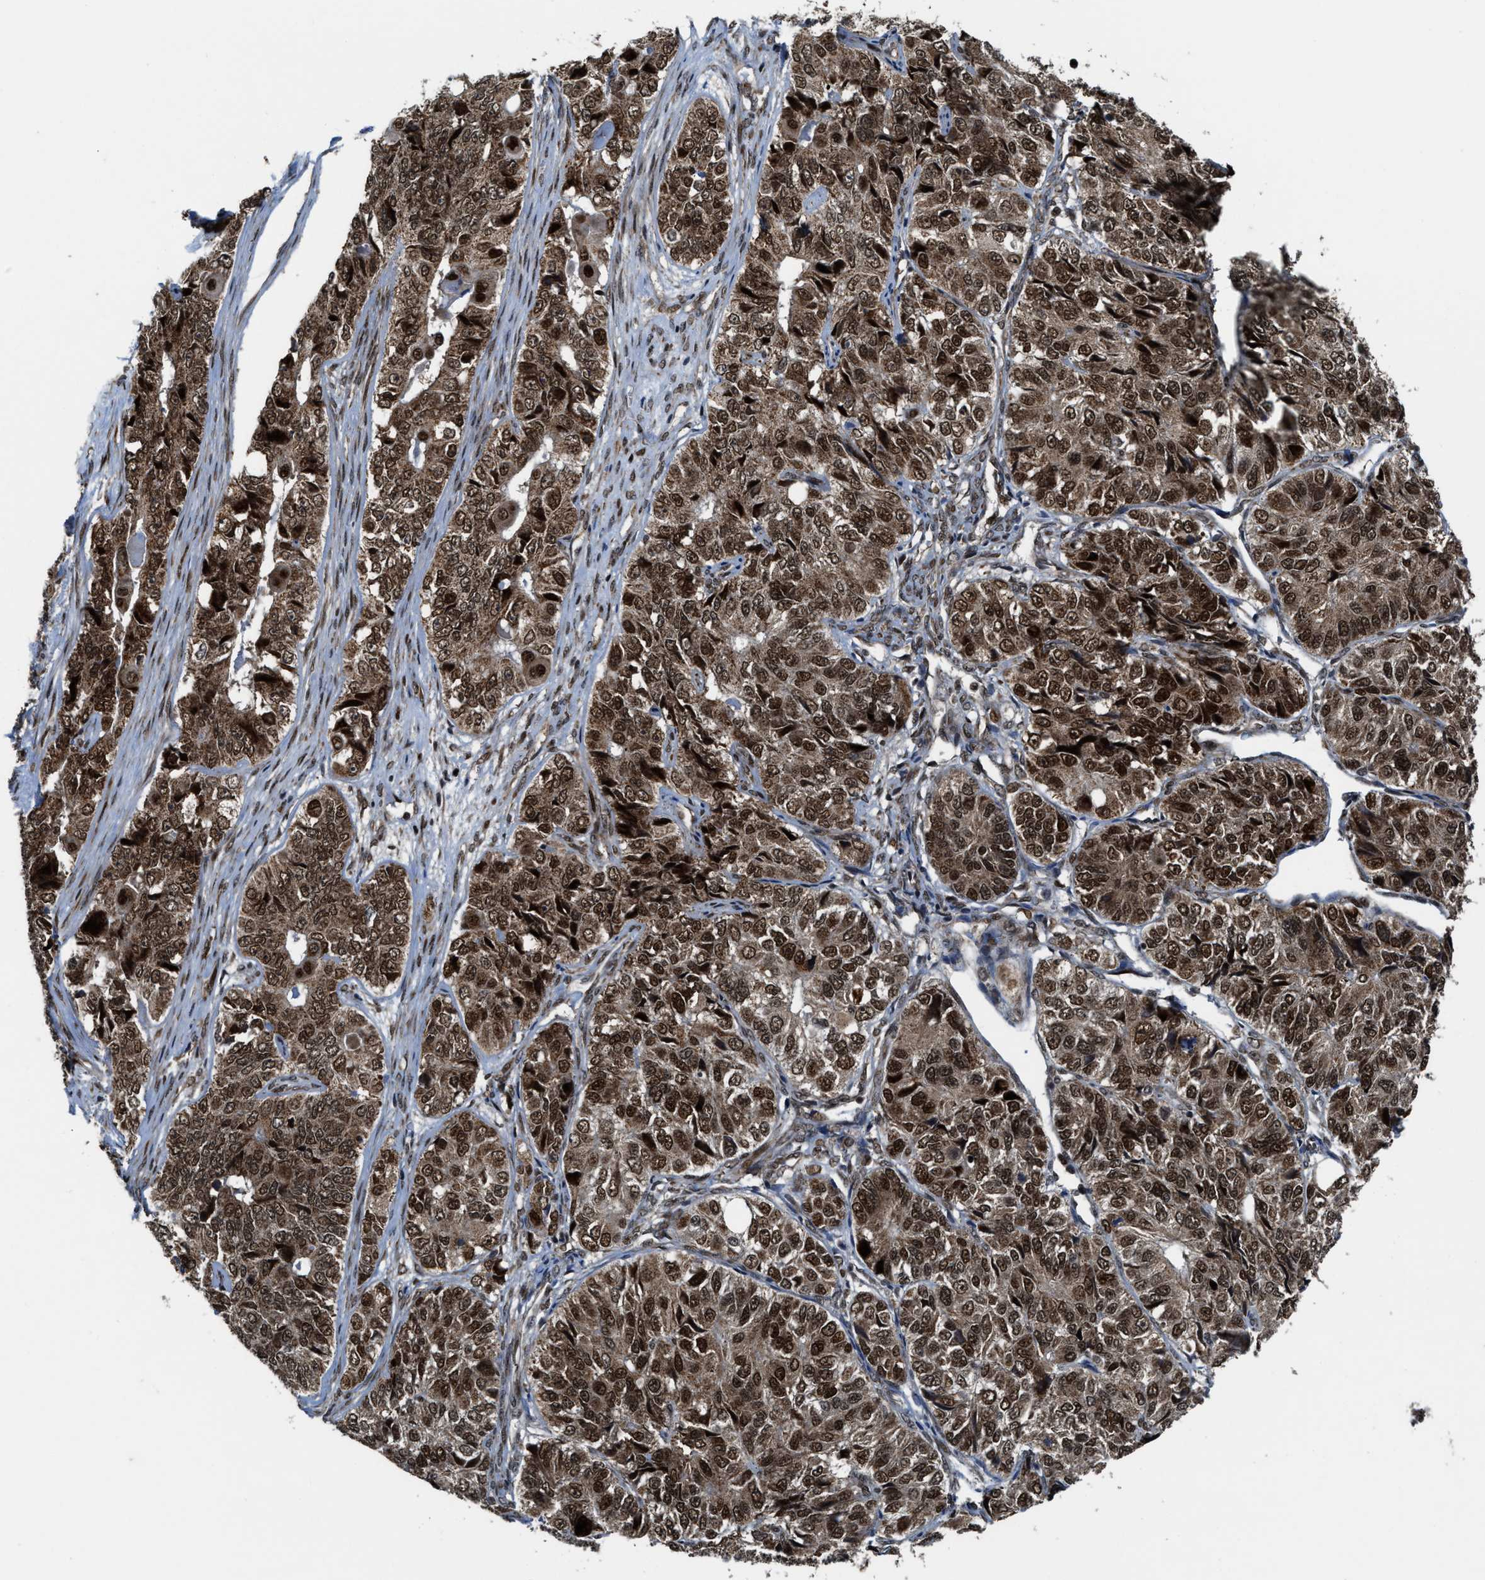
{"staining": {"intensity": "strong", "quantity": ">75%", "location": "cytoplasmic/membranous,nuclear"}, "tissue": "ovarian cancer", "cell_type": "Tumor cells", "image_type": "cancer", "snomed": [{"axis": "morphology", "description": "Carcinoma, endometroid"}, {"axis": "topography", "description": "Ovary"}], "caption": "Ovarian cancer (endometroid carcinoma) stained with immunohistochemistry (IHC) displays strong cytoplasmic/membranous and nuclear expression in about >75% of tumor cells. The staining was performed using DAB (3,3'-diaminobenzidine), with brown indicating positive protein expression. Nuclei are stained blue with hematoxylin.", "gene": "ZNF250", "patient": {"sex": "female", "age": 51}}